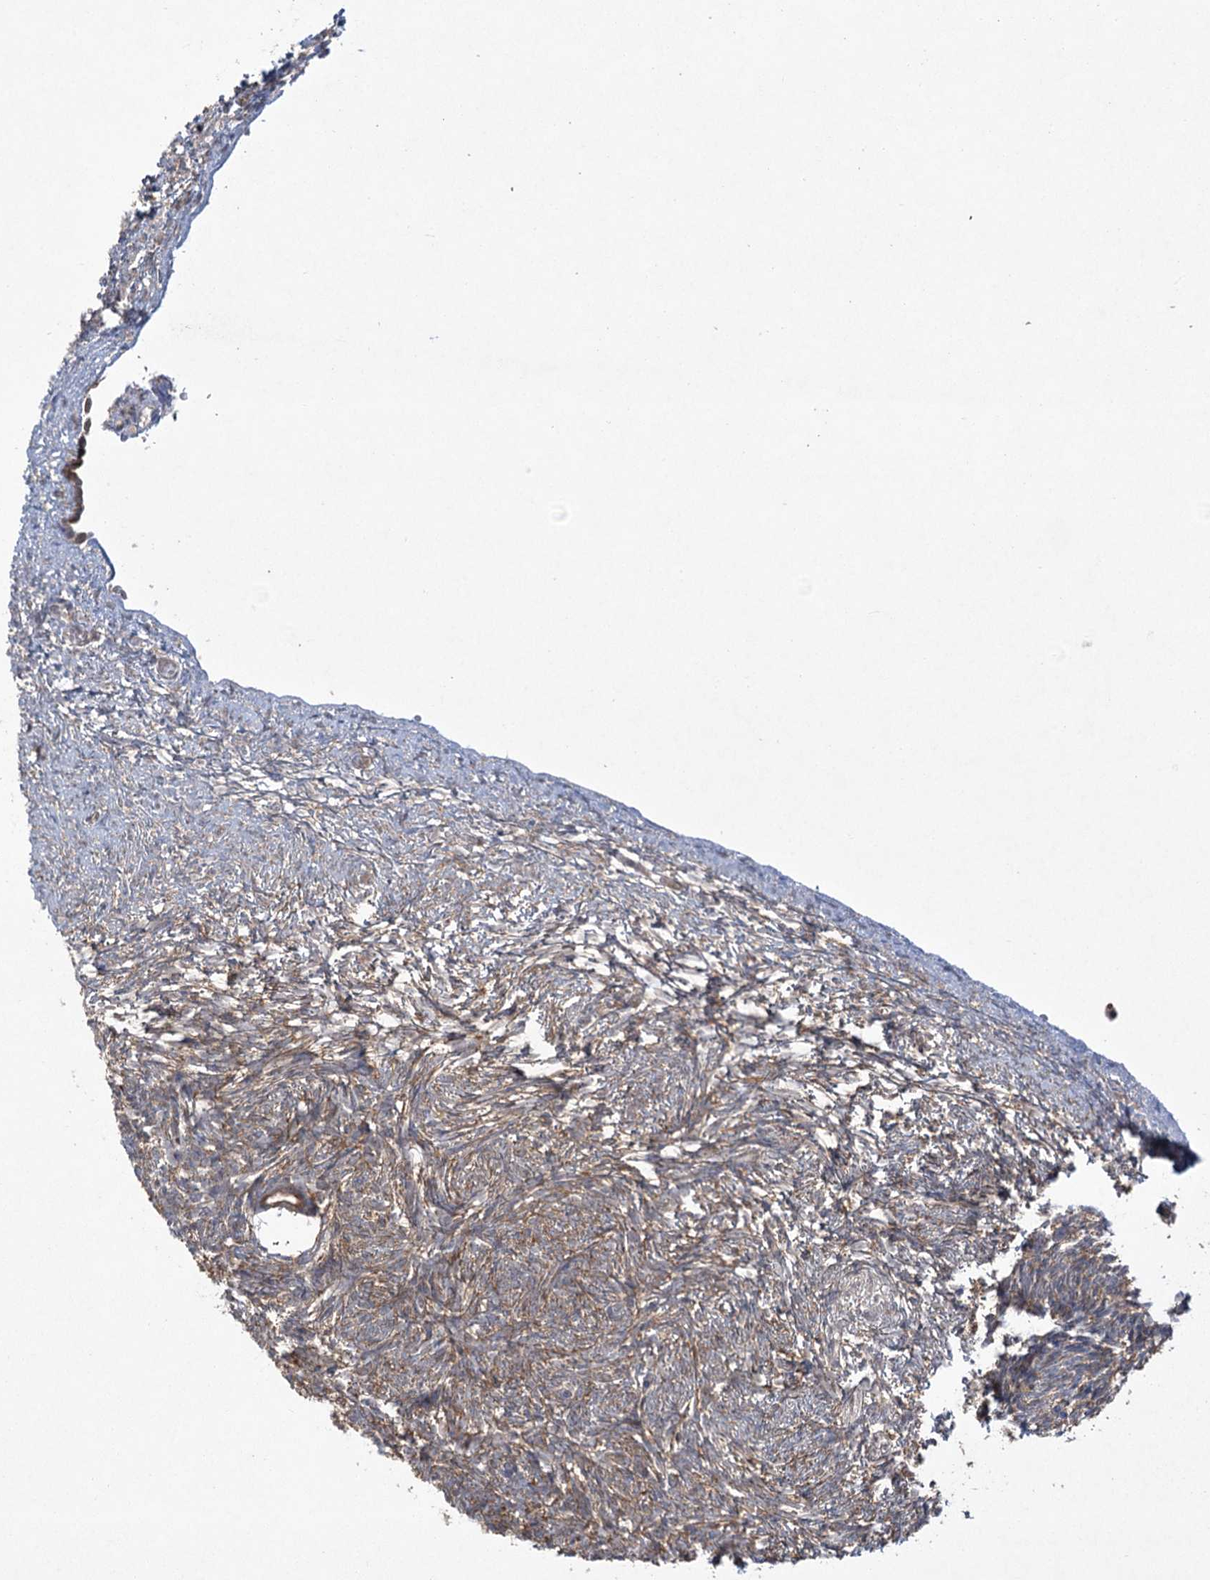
{"staining": {"intensity": "moderate", "quantity": ">75%", "location": "cytoplasmic/membranous"}, "tissue": "ovary", "cell_type": "Follicle cells", "image_type": "normal", "snomed": [{"axis": "morphology", "description": "Normal tissue, NOS"}, {"axis": "topography", "description": "Ovary"}], "caption": "Immunohistochemistry (IHC) image of benign ovary: human ovary stained using immunohistochemistry shows medium levels of moderate protein expression localized specifically in the cytoplasmic/membranous of follicle cells, appearing as a cytoplasmic/membranous brown color.", "gene": "EIF3A", "patient": {"sex": "female", "age": 34}}